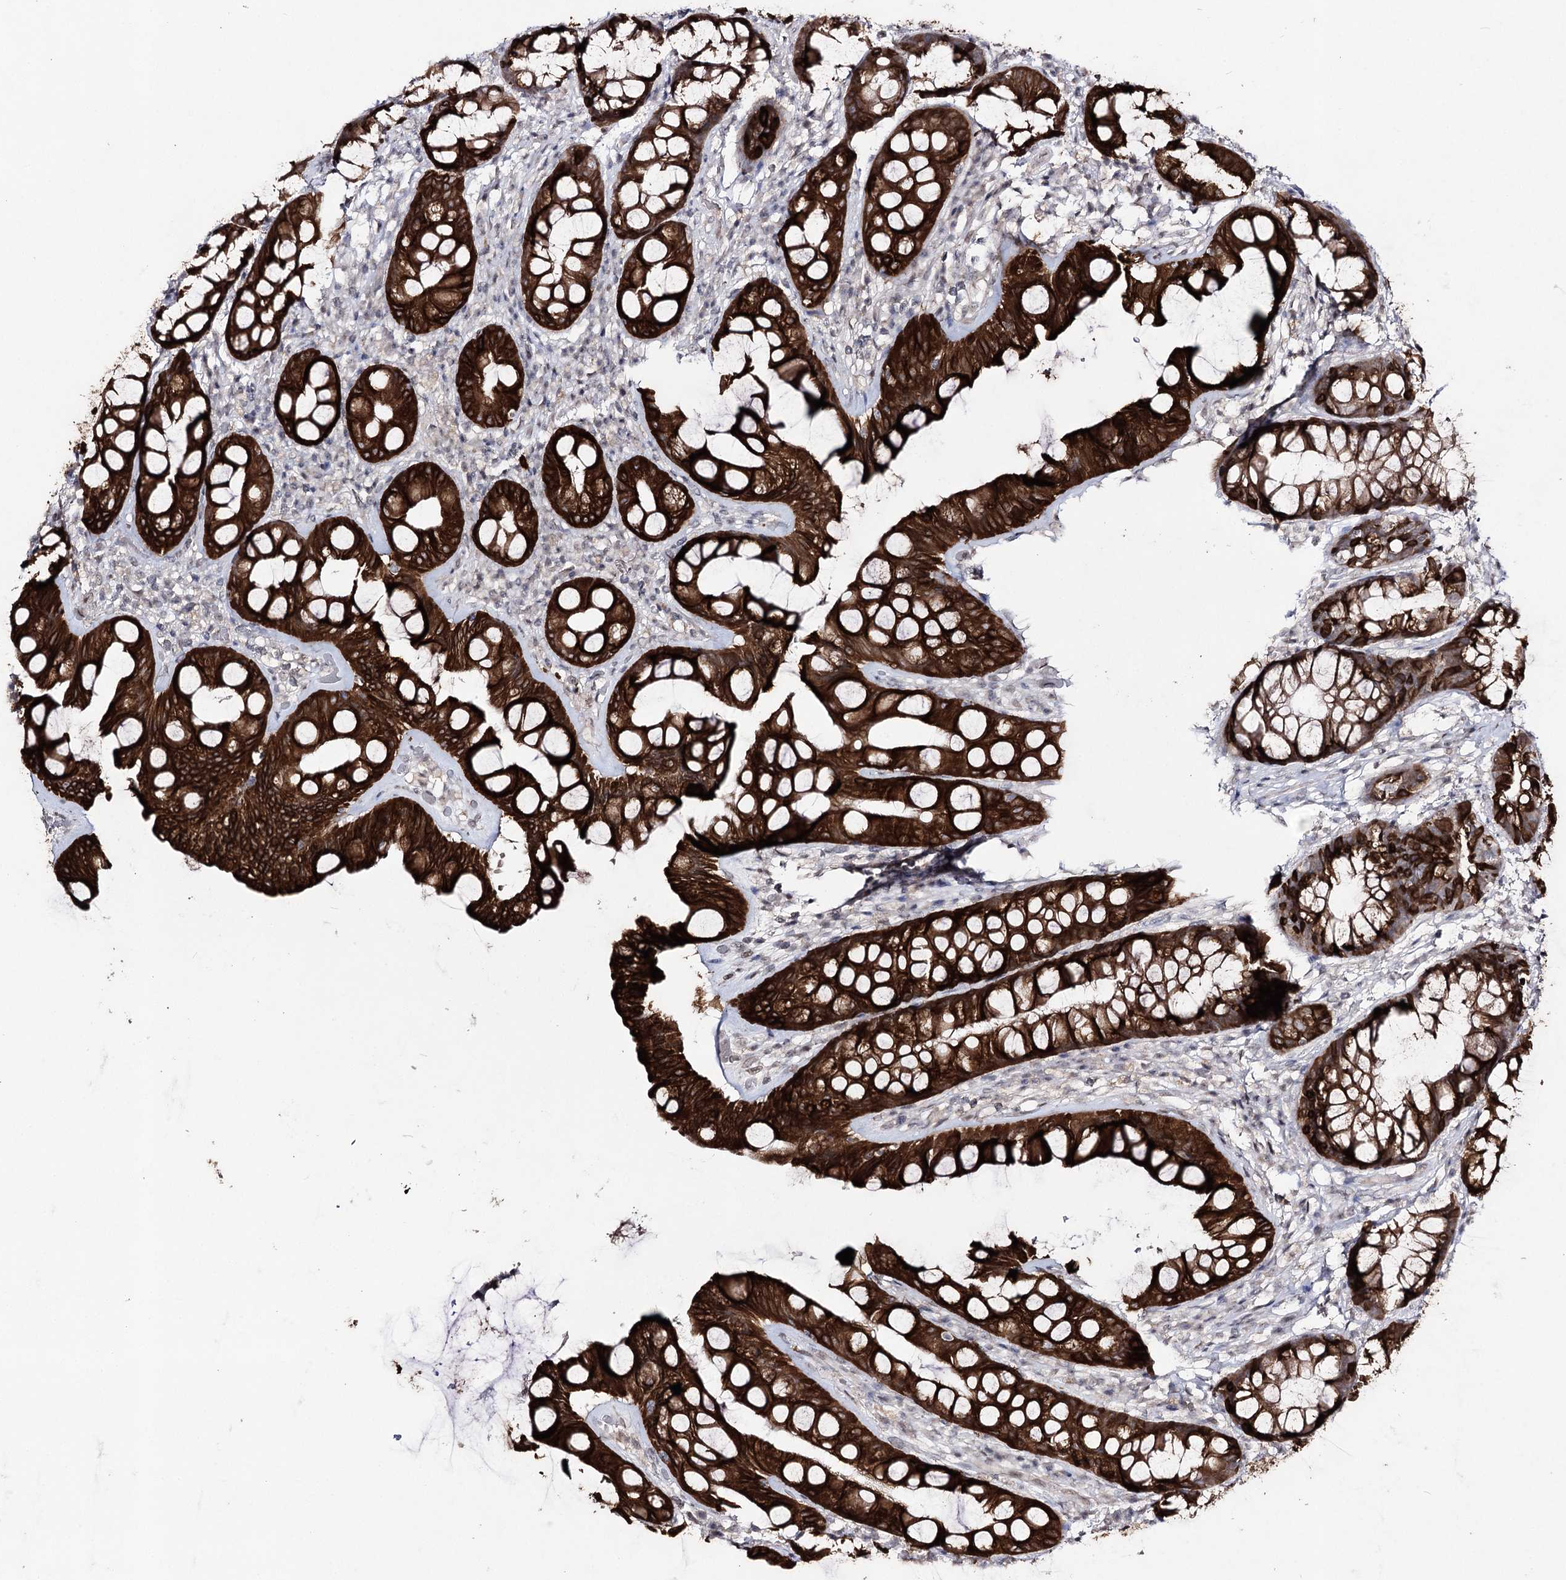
{"staining": {"intensity": "strong", "quantity": ">75%", "location": "cytoplasmic/membranous"}, "tissue": "rectum", "cell_type": "Glandular cells", "image_type": "normal", "snomed": [{"axis": "morphology", "description": "Normal tissue, NOS"}, {"axis": "topography", "description": "Rectum"}], "caption": "Immunohistochemical staining of normal human rectum reveals >75% levels of strong cytoplasmic/membranous protein staining in approximately >75% of glandular cells.", "gene": "HSD11B2", "patient": {"sex": "male", "age": 74}}